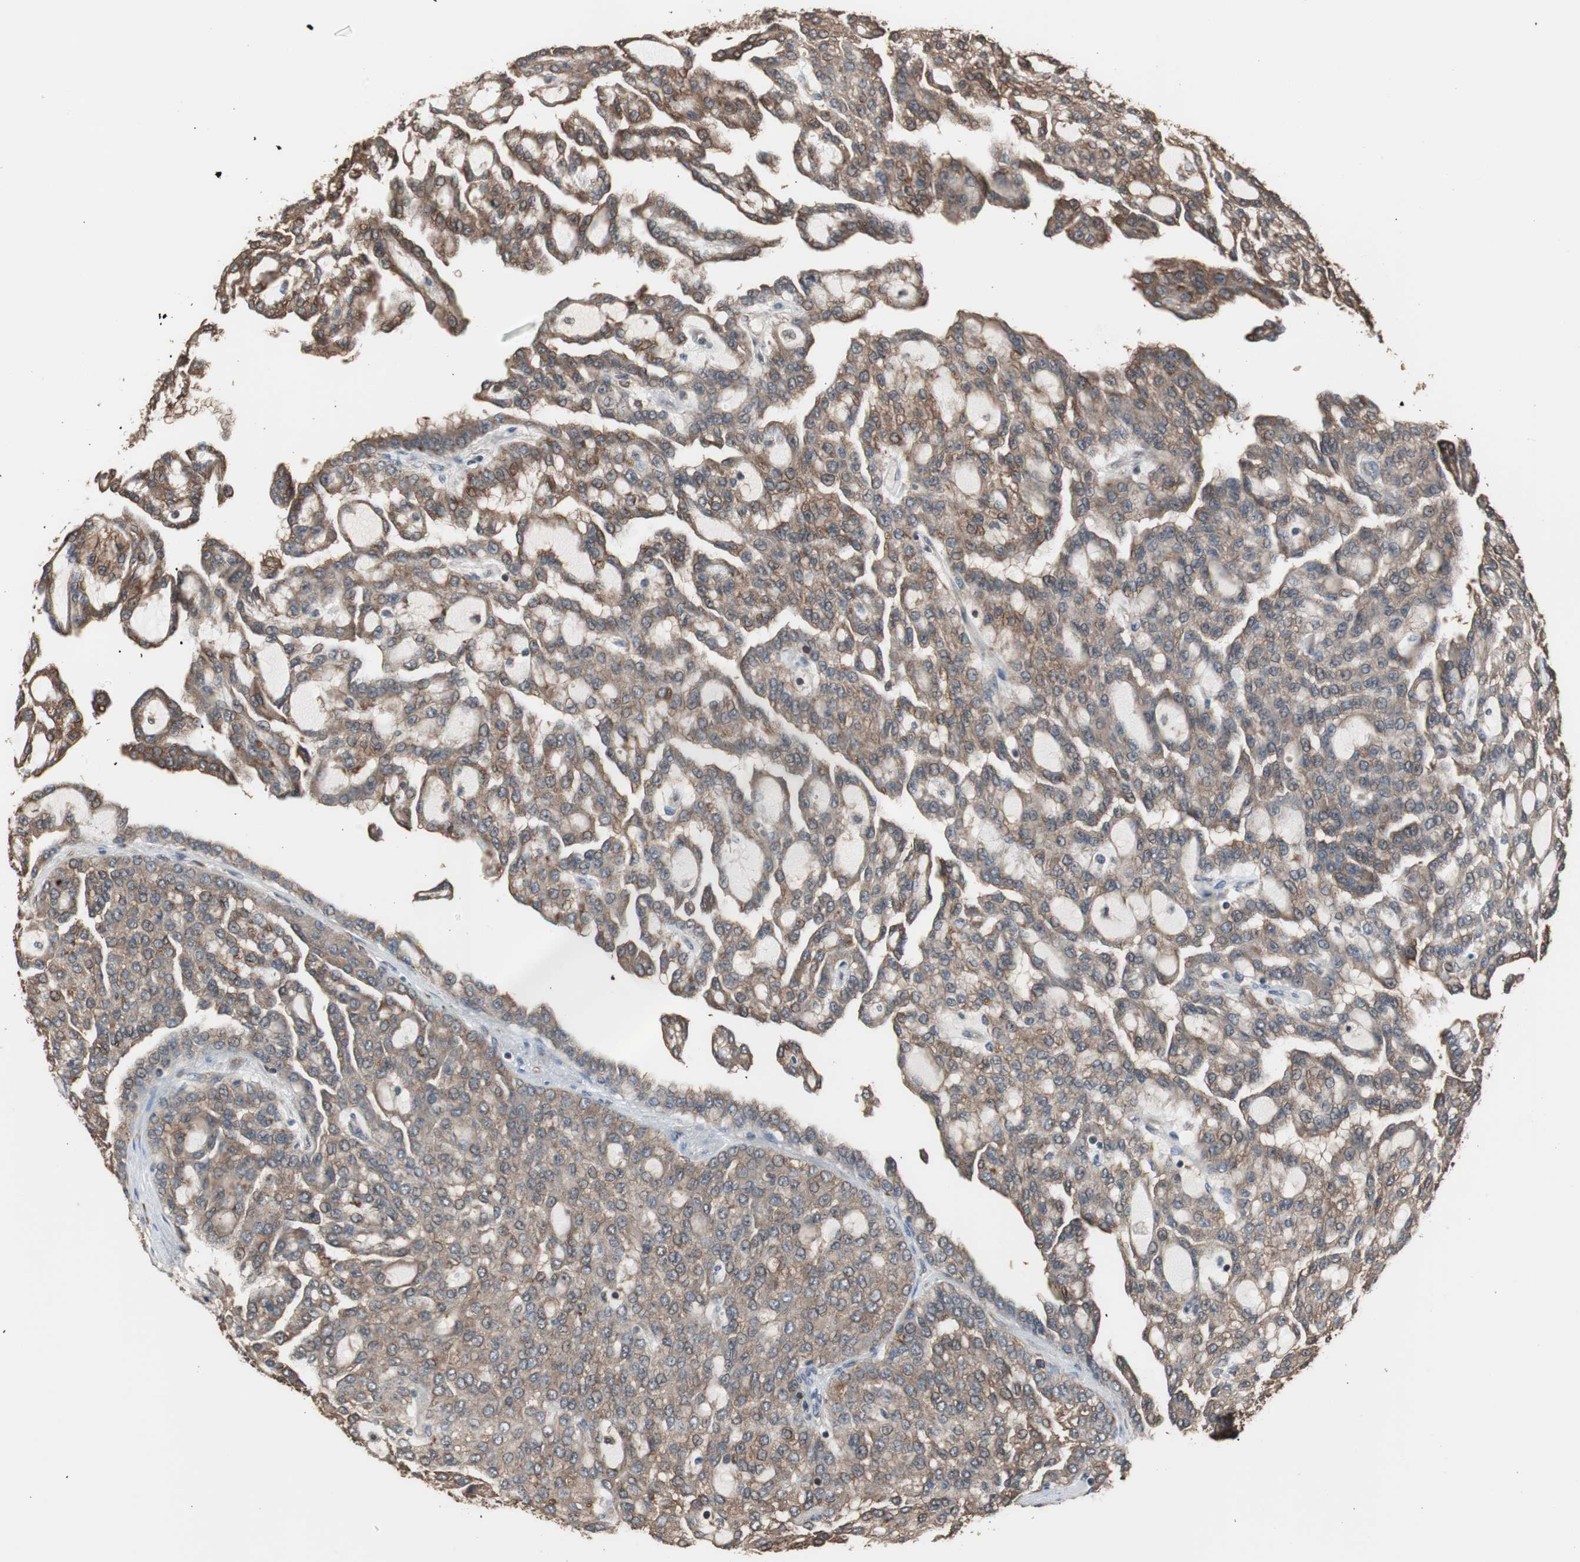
{"staining": {"intensity": "moderate", "quantity": ">75%", "location": "cytoplasmic/membranous"}, "tissue": "renal cancer", "cell_type": "Tumor cells", "image_type": "cancer", "snomed": [{"axis": "morphology", "description": "Adenocarcinoma, NOS"}, {"axis": "topography", "description": "Kidney"}], "caption": "Human renal cancer (adenocarcinoma) stained for a protein (brown) demonstrates moderate cytoplasmic/membranous positive expression in about >75% of tumor cells.", "gene": "CAPNS1", "patient": {"sex": "male", "age": 63}}